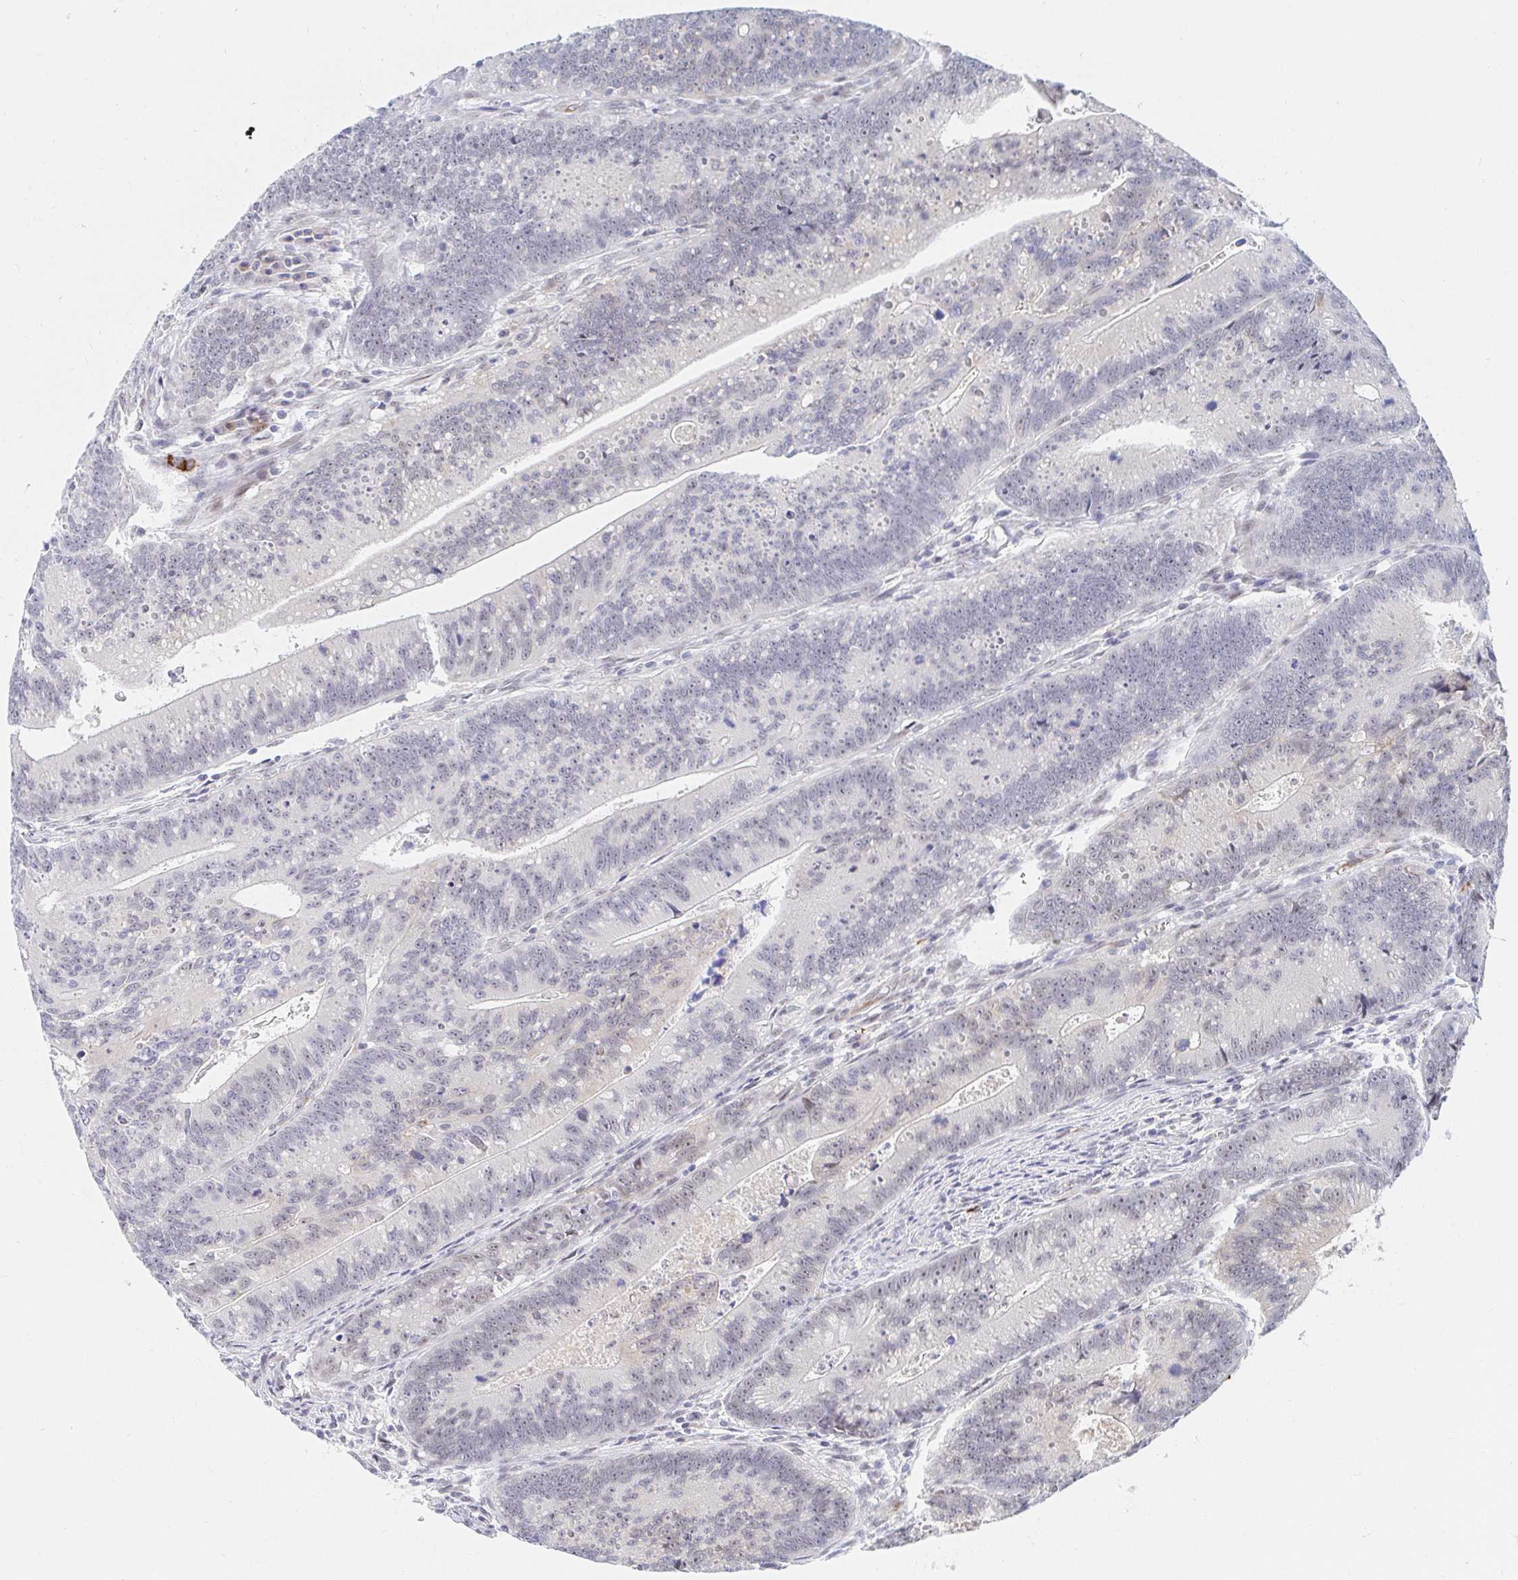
{"staining": {"intensity": "weak", "quantity": "<25%", "location": "cytoplasmic/membranous"}, "tissue": "colorectal cancer", "cell_type": "Tumor cells", "image_type": "cancer", "snomed": [{"axis": "morphology", "description": "Adenocarcinoma, NOS"}, {"axis": "topography", "description": "Rectum"}], "caption": "The micrograph demonstrates no staining of tumor cells in colorectal adenocarcinoma.", "gene": "COL28A1", "patient": {"sex": "female", "age": 81}}